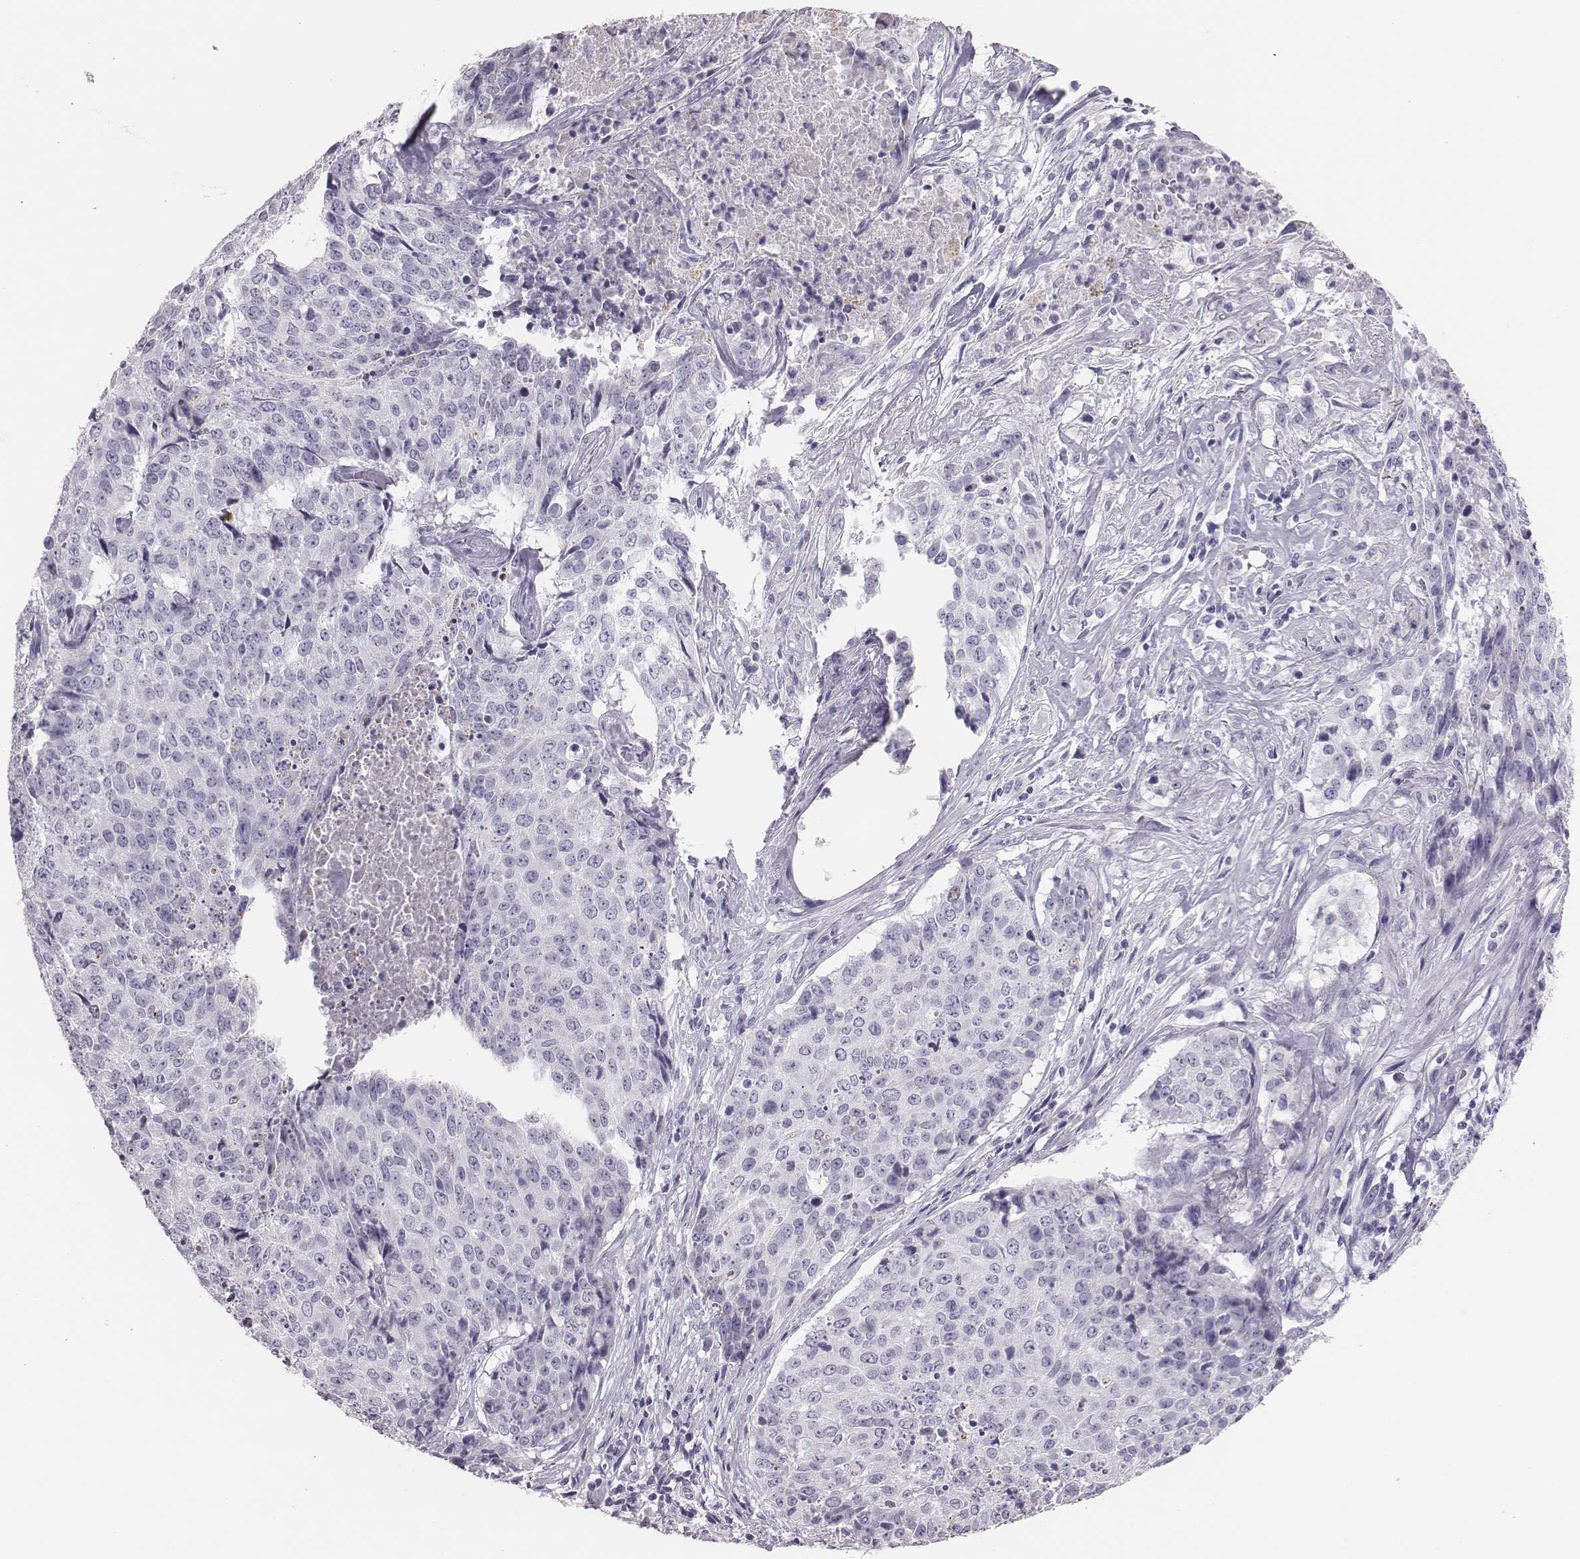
{"staining": {"intensity": "negative", "quantity": "none", "location": "none"}, "tissue": "lung cancer", "cell_type": "Tumor cells", "image_type": "cancer", "snomed": [{"axis": "morphology", "description": "Normal tissue, NOS"}, {"axis": "morphology", "description": "Squamous cell carcinoma, NOS"}, {"axis": "topography", "description": "Bronchus"}, {"axis": "topography", "description": "Lung"}], "caption": "This is an immunohistochemistry micrograph of squamous cell carcinoma (lung). There is no staining in tumor cells.", "gene": "H1-6", "patient": {"sex": "male", "age": 64}}